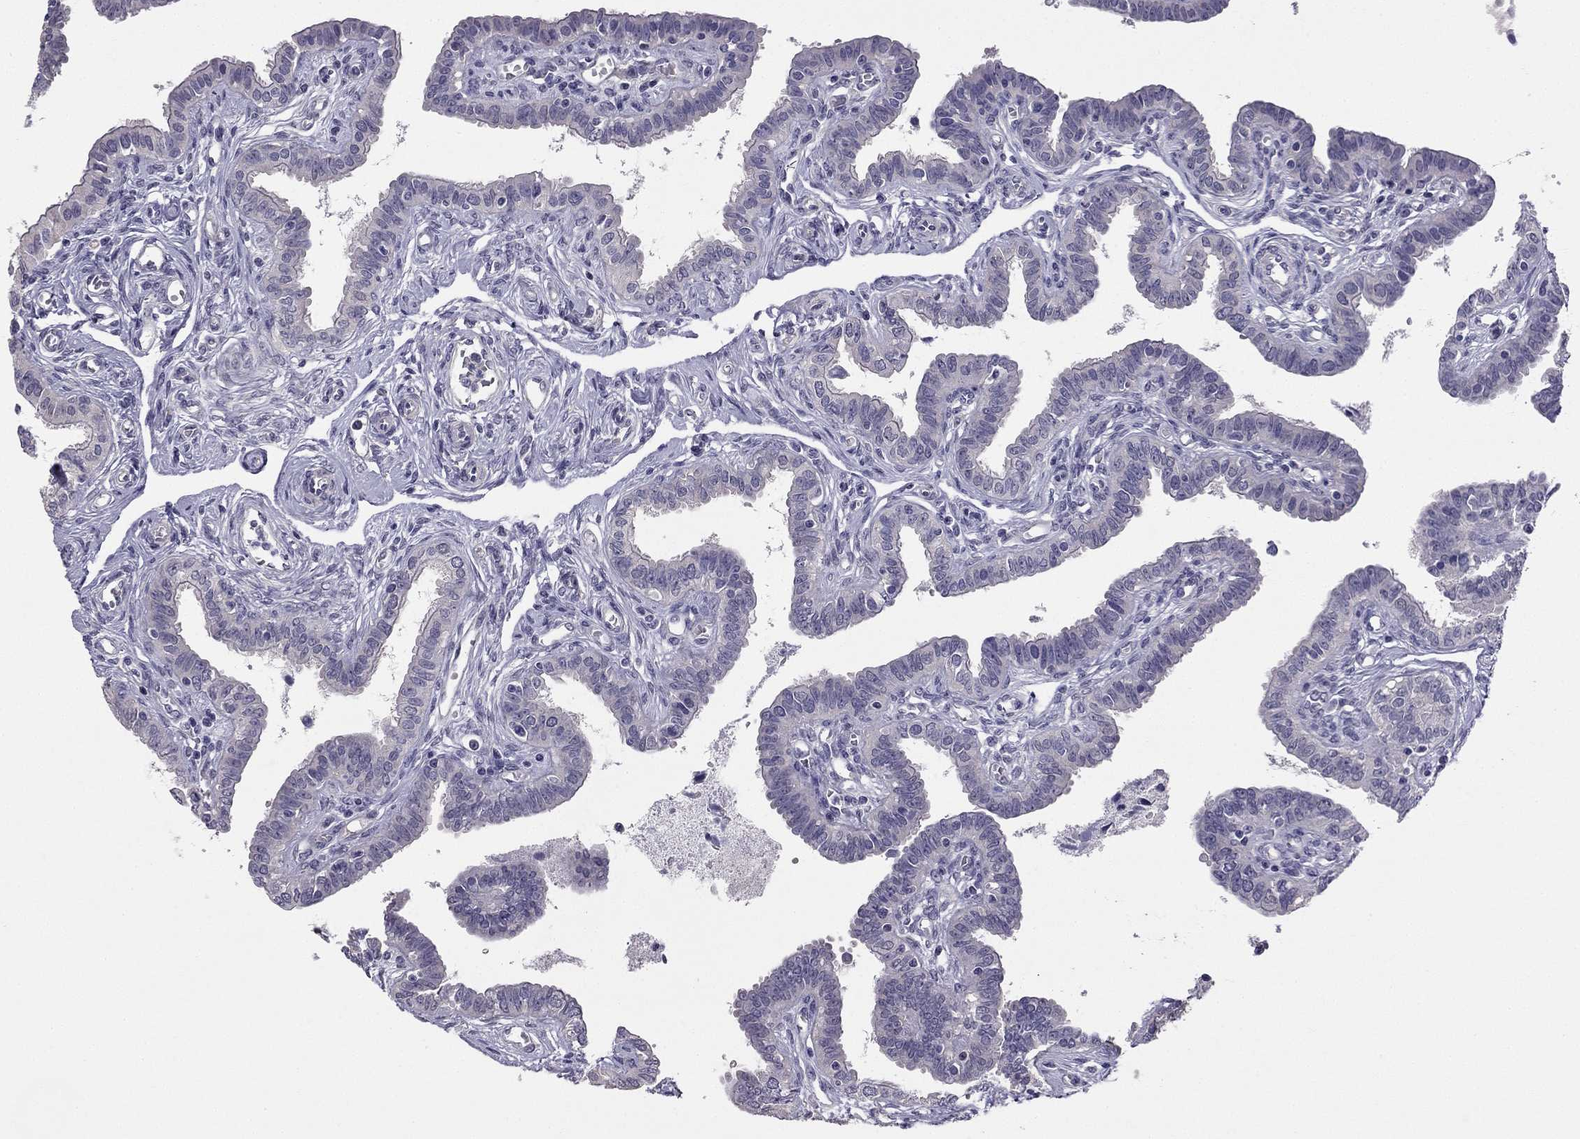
{"staining": {"intensity": "negative", "quantity": "none", "location": "none"}, "tissue": "fallopian tube", "cell_type": "Glandular cells", "image_type": "normal", "snomed": [{"axis": "morphology", "description": "Normal tissue, NOS"}, {"axis": "morphology", "description": "Carcinoma, endometroid"}, {"axis": "topography", "description": "Fallopian tube"}, {"axis": "topography", "description": "Ovary"}], "caption": "Immunohistochemical staining of unremarkable human fallopian tube exhibits no significant positivity in glandular cells. (DAB (3,3'-diaminobenzidine) immunohistochemistry, high magnification).", "gene": "HSFX1", "patient": {"sex": "female", "age": 42}}